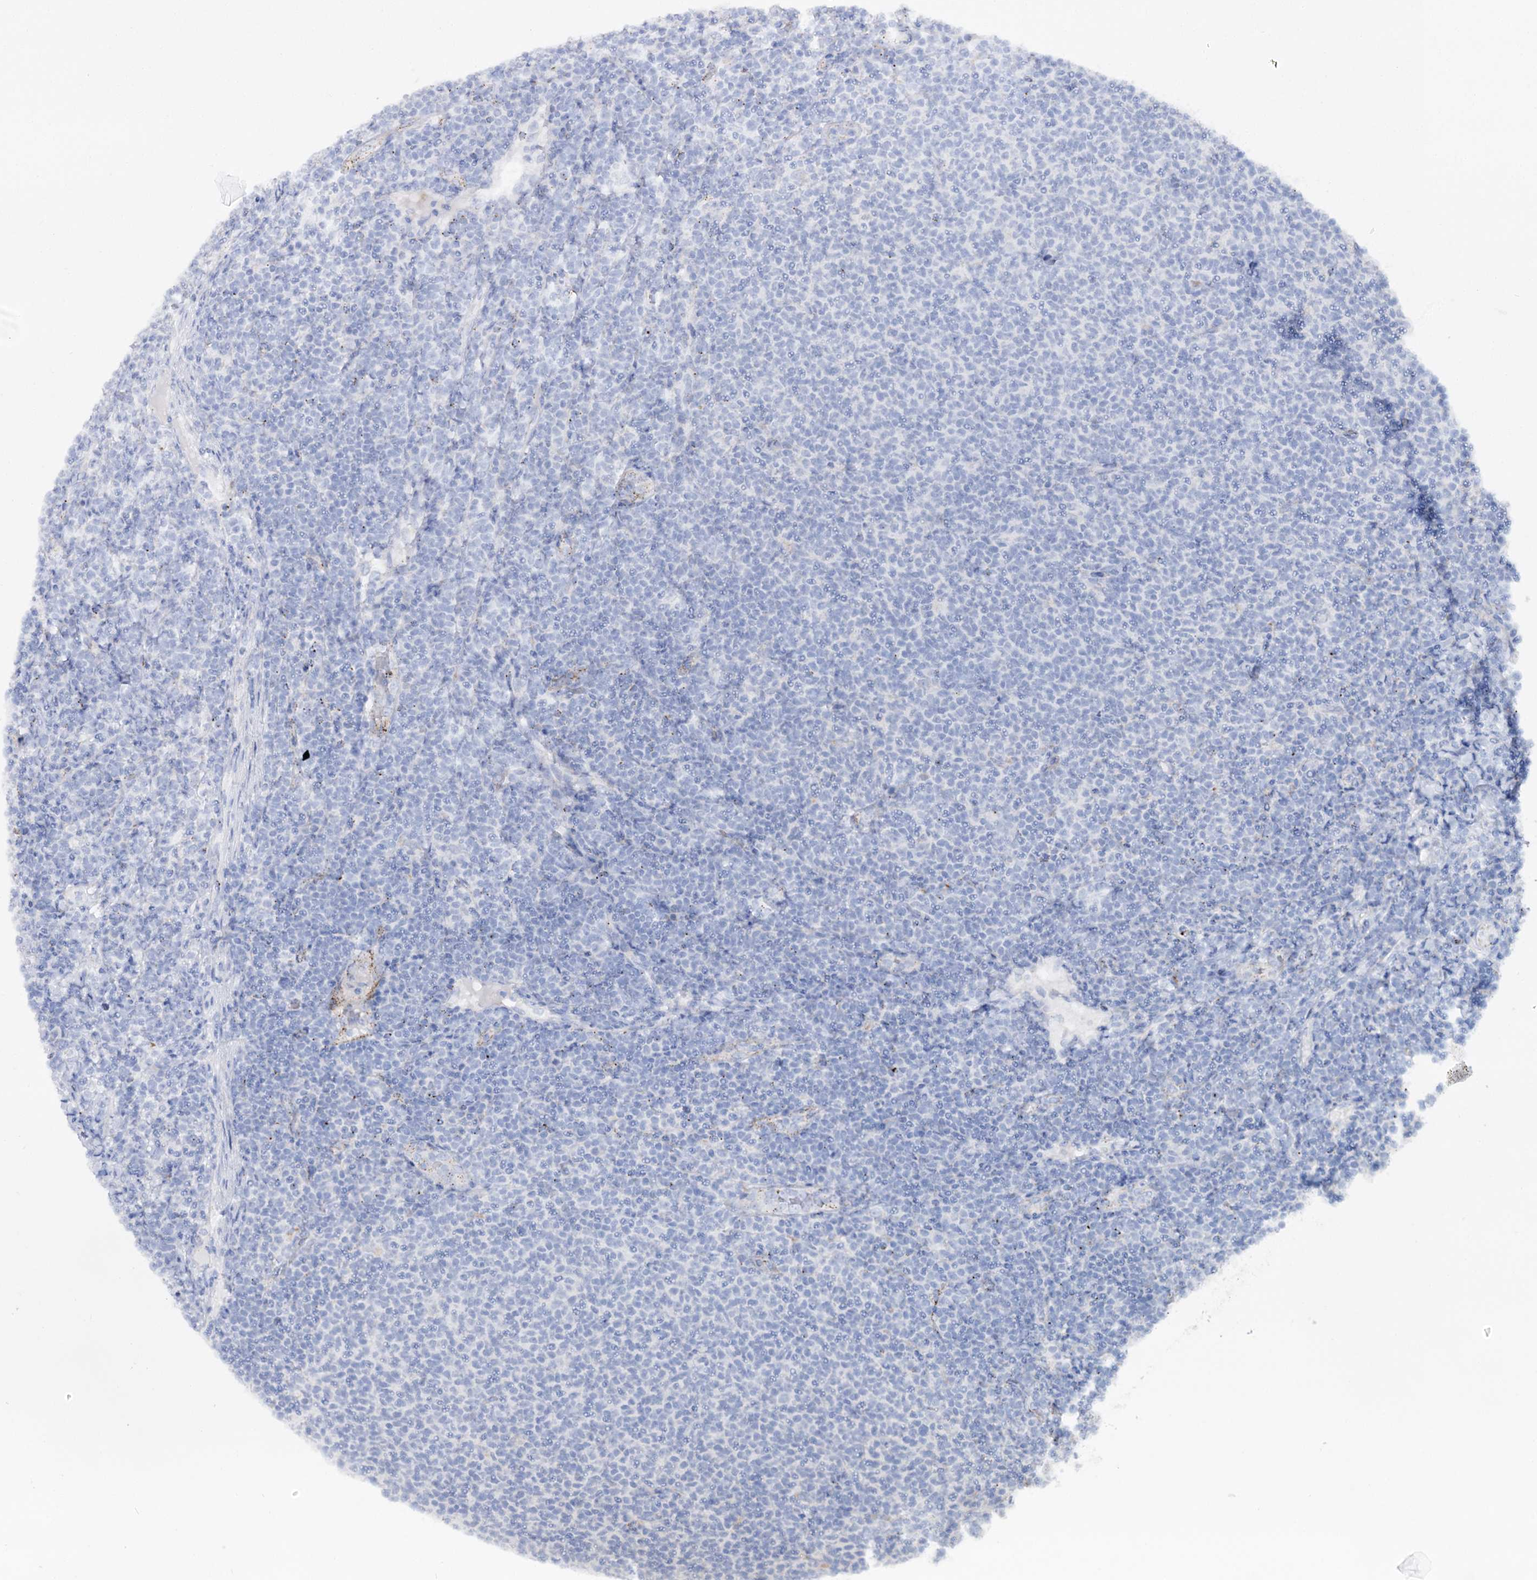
{"staining": {"intensity": "negative", "quantity": "none", "location": "none"}, "tissue": "lymphoma", "cell_type": "Tumor cells", "image_type": "cancer", "snomed": [{"axis": "morphology", "description": "Malignant lymphoma, non-Hodgkin's type, Low grade"}, {"axis": "topography", "description": "Lymph node"}], "caption": "Tumor cells are negative for protein expression in human malignant lymphoma, non-Hodgkin's type (low-grade).", "gene": "SLC3A1", "patient": {"sex": "male", "age": 66}}